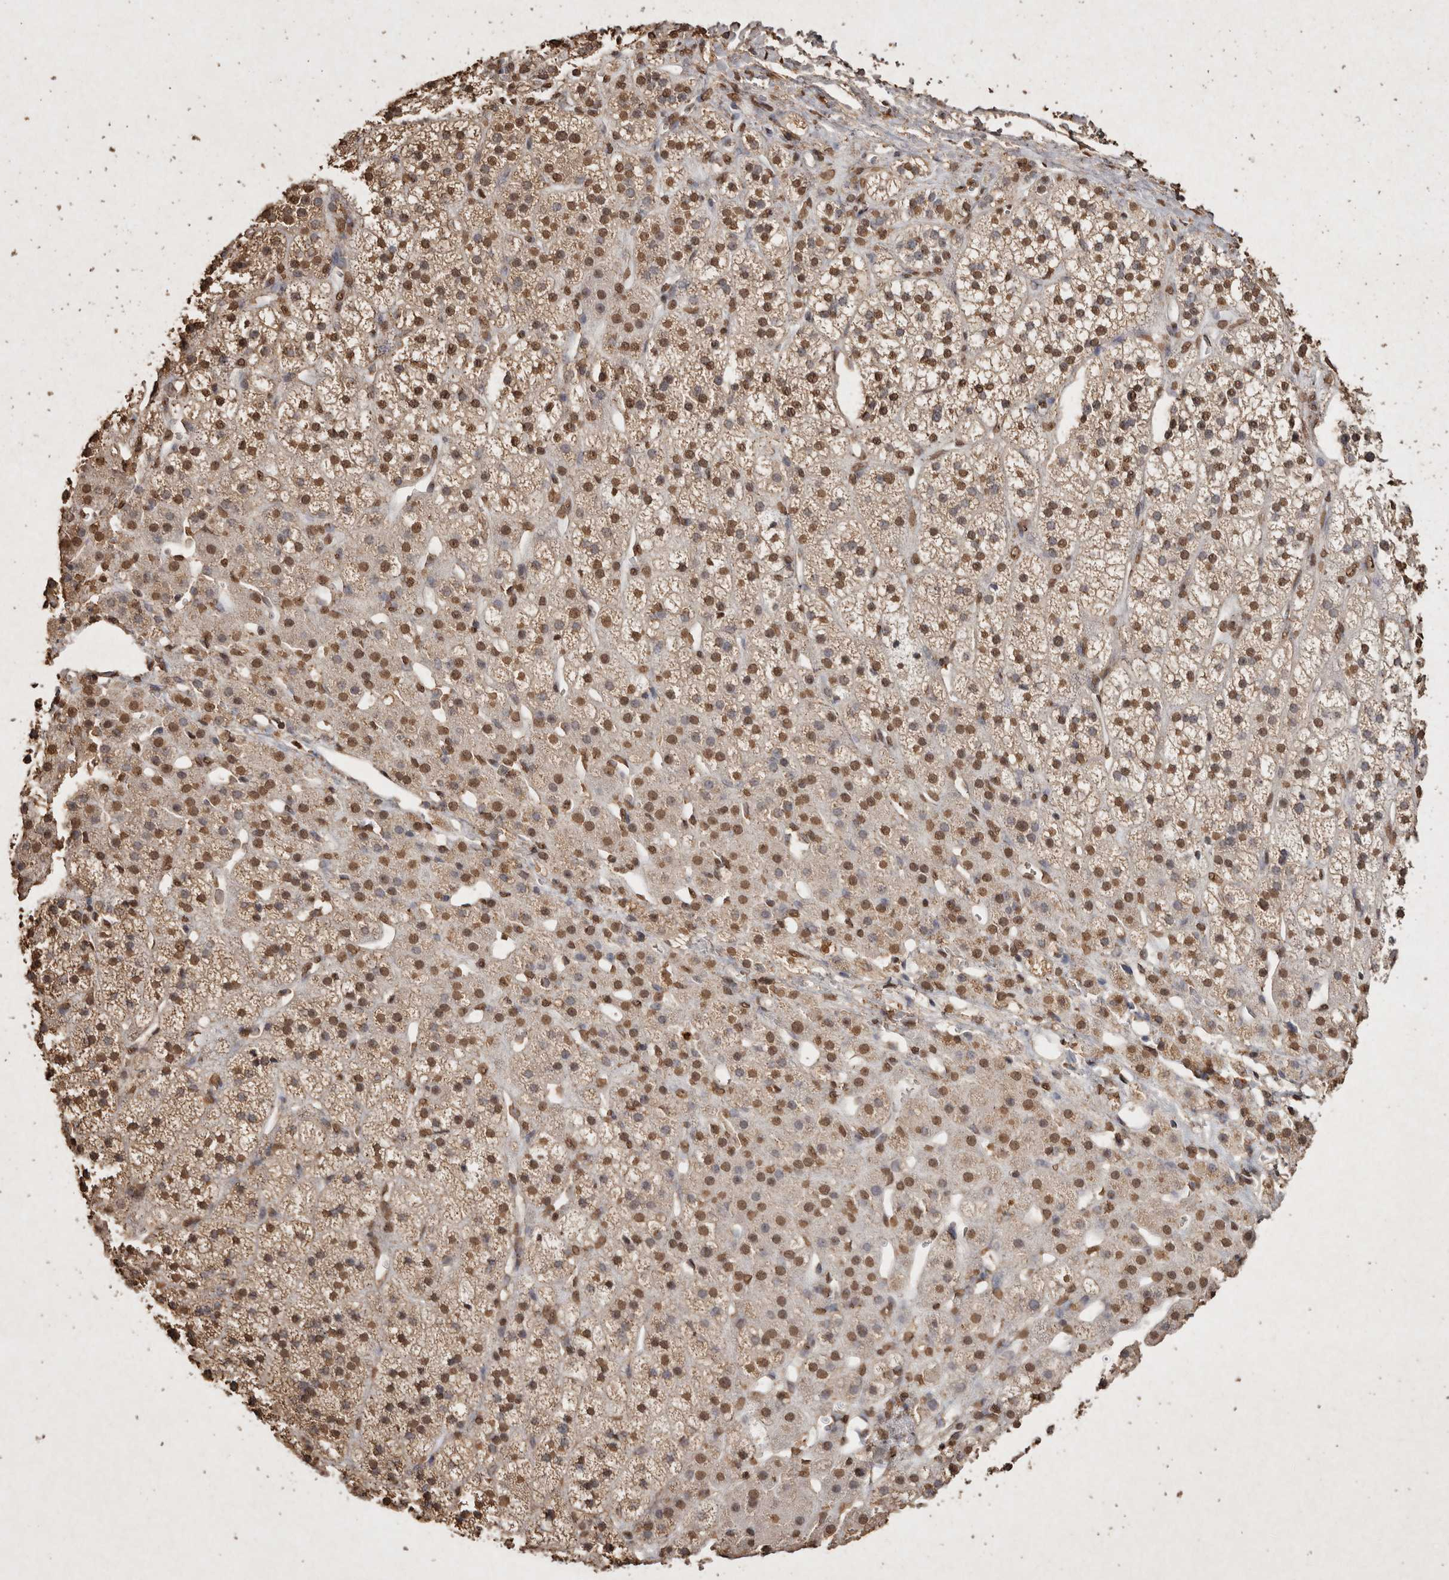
{"staining": {"intensity": "moderate", "quantity": ">75%", "location": "nuclear"}, "tissue": "adrenal gland", "cell_type": "Glandular cells", "image_type": "normal", "snomed": [{"axis": "morphology", "description": "Normal tissue, NOS"}, {"axis": "topography", "description": "Adrenal gland"}], "caption": "Glandular cells show medium levels of moderate nuclear positivity in approximately >75% of cells in benign adrenal gland. The staining was performed using DAB to visualize the protein expression in brown, while the nuclei were stained in blue with hematoxylin (Magnification: 20x).", "gene": "FSTL3", "patient": {"sex": "male", "age": 56}}